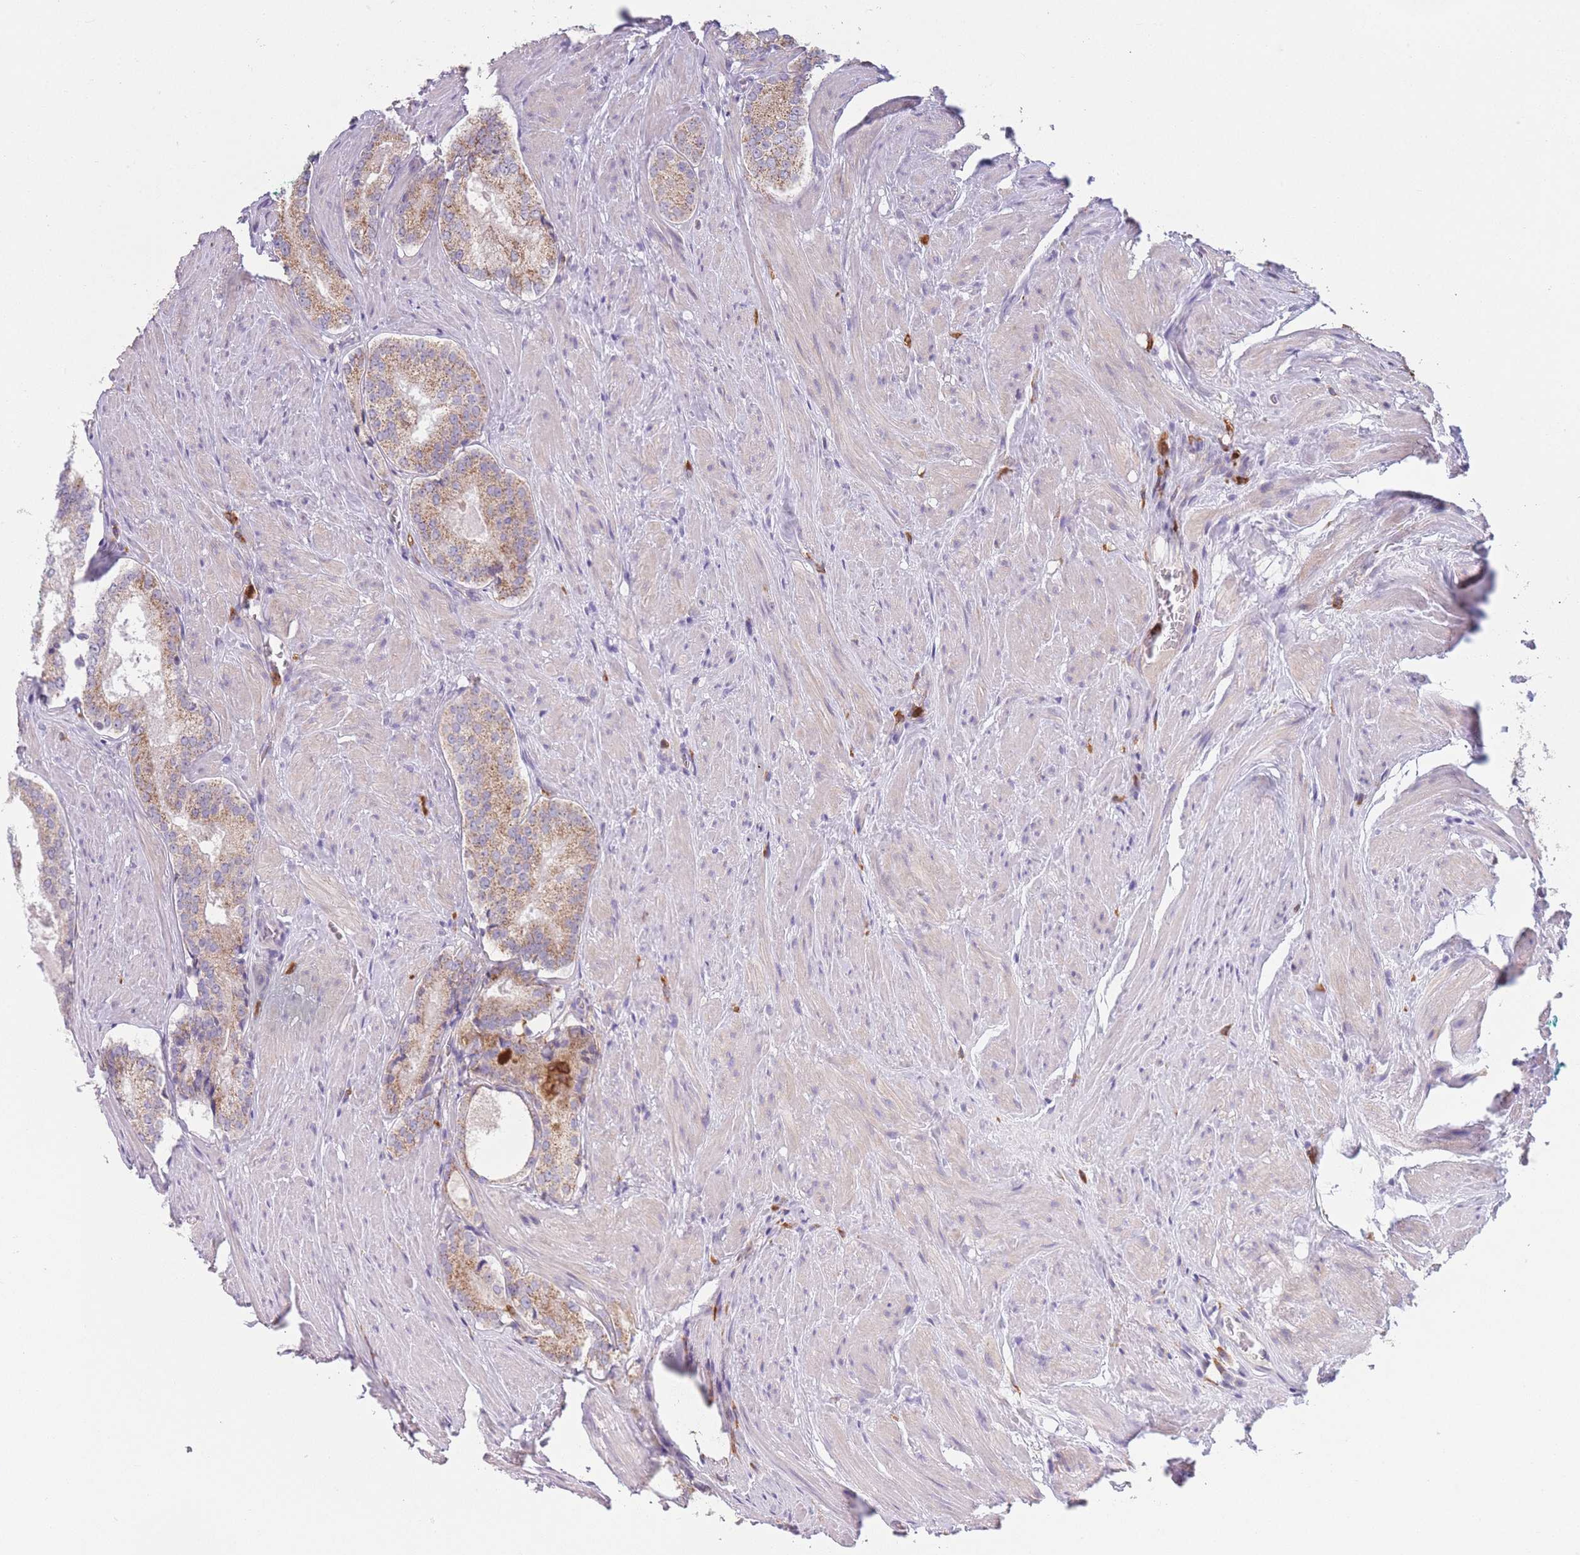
{"staining": {"intensity": "weak", "quantity": "25%-75%", "location": "cytoplasmic/membranous"}, "tissue": "prostate cancer", "cell_type": "Tumor cells", "image_type": "cancer", "snomed": [{"axis": "morphology", "description": "Adenocarcinoma, Low grade"}, {"axis": "topography", "description": "Prostate"}], "caption": "Prostate adenocarcinoma (low-grade) stained with a brown dye demonstrates weak cytoplasmic/membranous positive staining in approximately 25%-75% of tumor cells.", "gene": "PRAM1", "patient": {"sex": "male", "age": 54}}